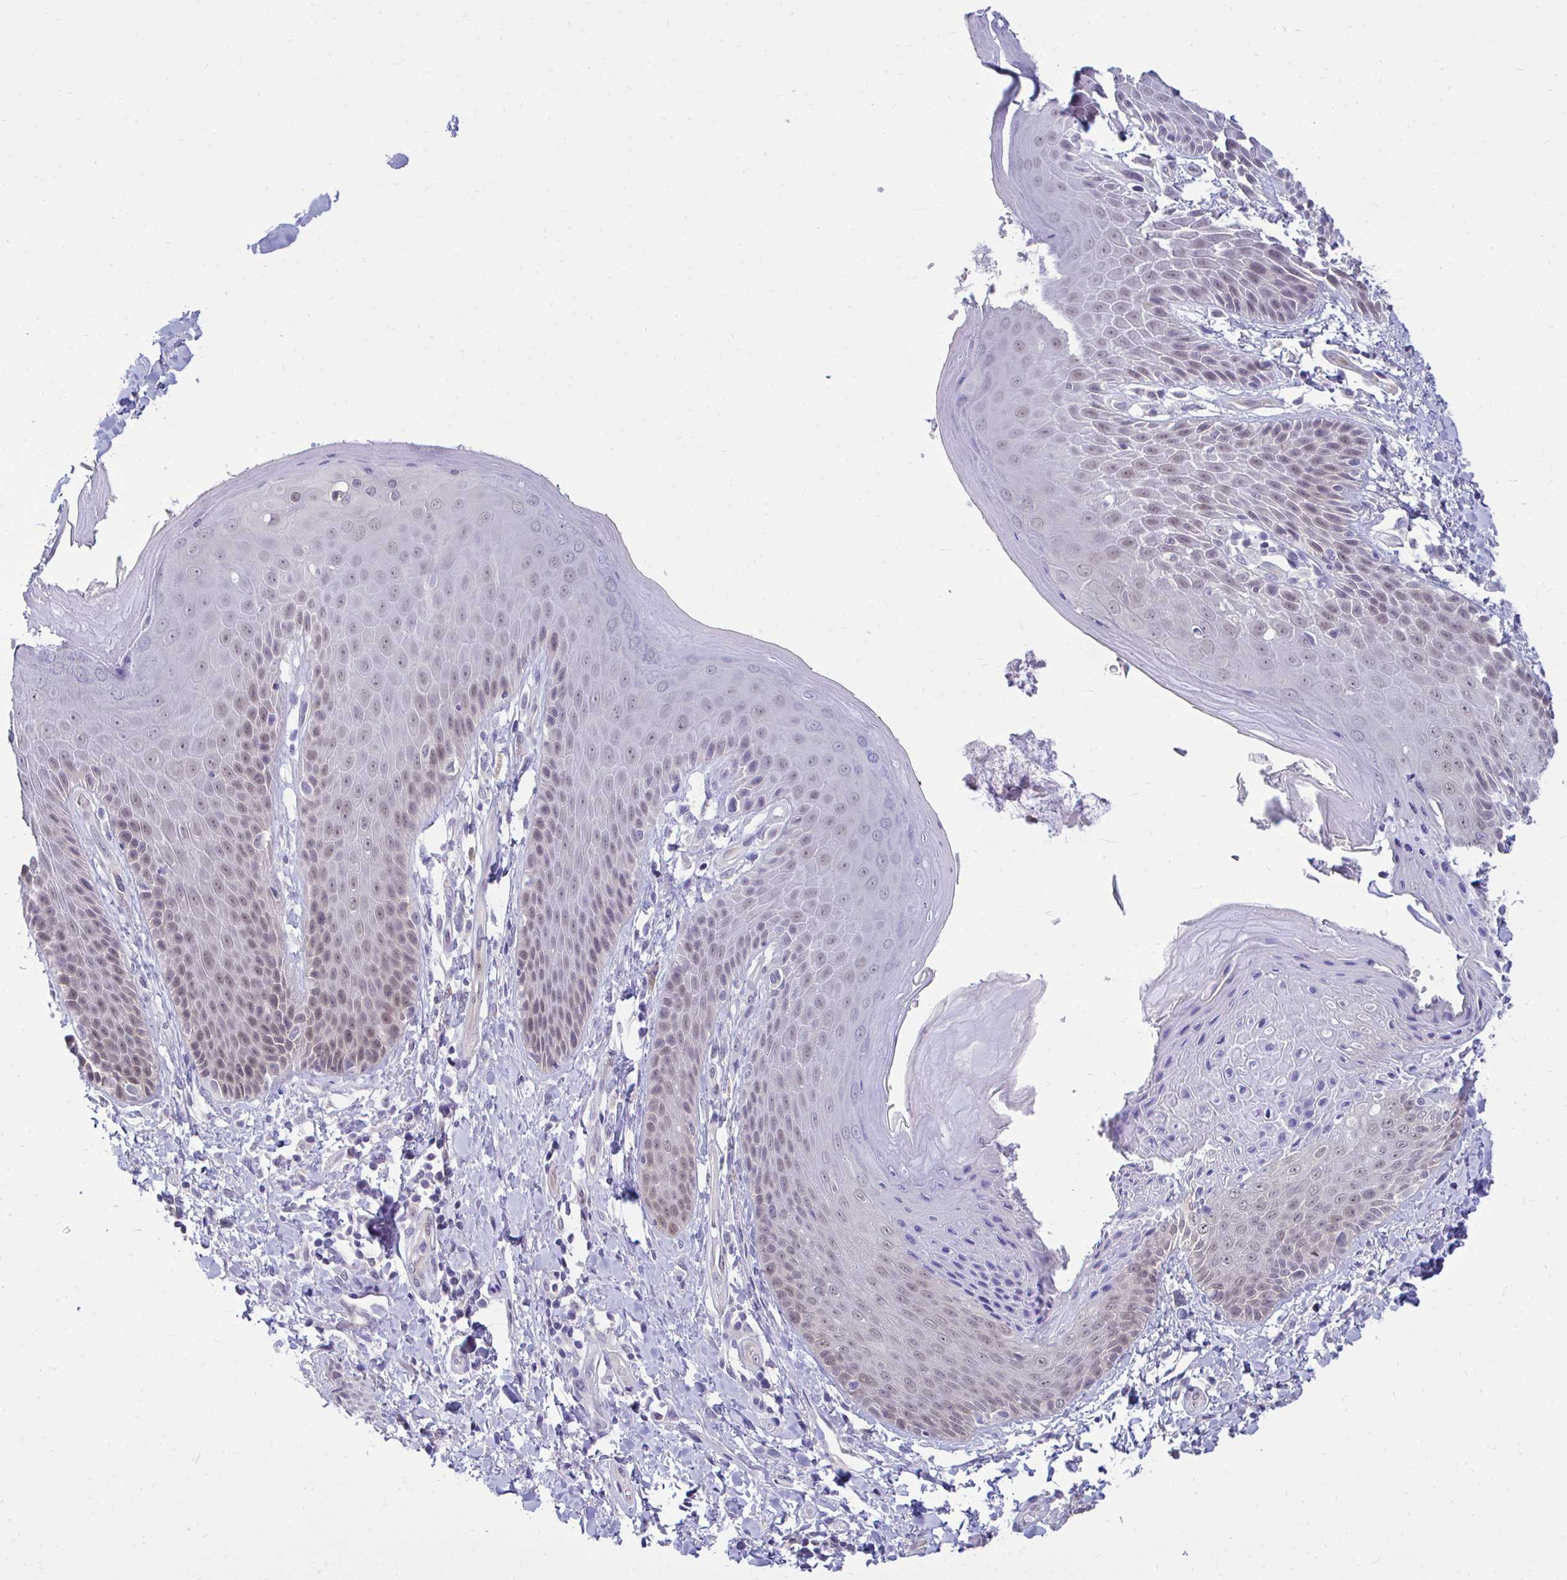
{"staining": {"intensity": "weak", "quantity": "25%-75%", "location": "nuclear"}, "tissue": "skin", "cell_type": "Epidermal cells", "image_type": "normal", "snomed": [{"axis": "morphology", "description": "Normal tissue, NOS"}, {"axis": "topography", "description": "Anal"}, {"axis": "topography", "description": "Peripheral nerve tissue"}], "caption": "A histopathology image of skin stained for a protein reveals weak nuclear brown staining in epidermal cells. The staining is performed using DAB (3,3'-diaminobenzidine) brown chromogen to label protein expression. The nuclei are counter-stained blue using hematoxylin.", "gene": "CSE1L", "patient": {"sex": "male", "age": 51}}